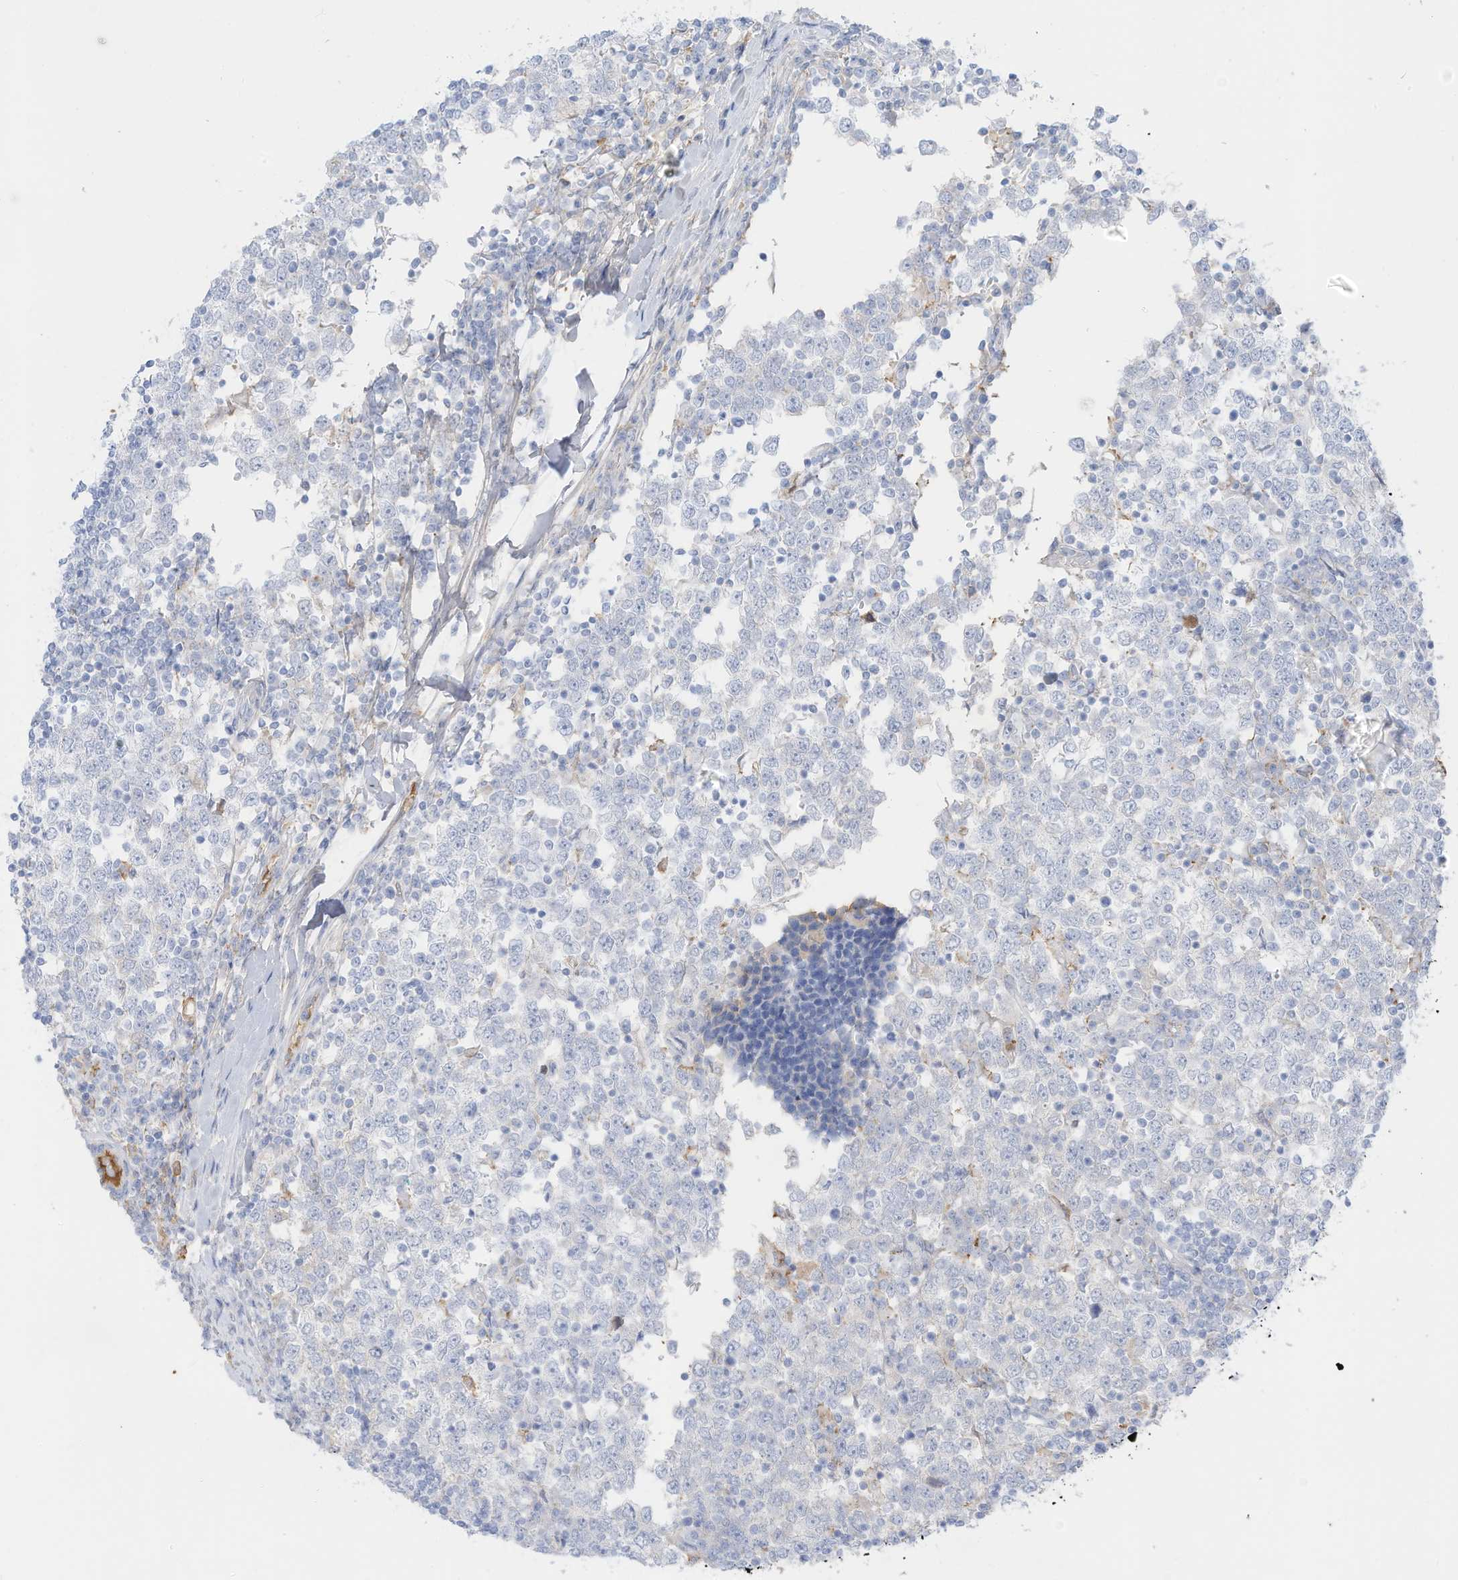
{"staining": {"intensity": "negative", "quantity": "none", "location": "none"}, "tissue": "testis cancer", "cell_type": "Tumor cells", "image_type": "cancer", "snomed": [{"axis": "morphology", "description": "Seminoma, NOS"}, {"axis": "topography", "description": "Testis"}], "caption": "IHC of human testis seminoma exhibits no positivity in tumor cells. (Immunohistochemistry, brightfield microscopy, high magnification).", "gene": "HSD17B13", "patient": {"sex": "male", "age": 65}}